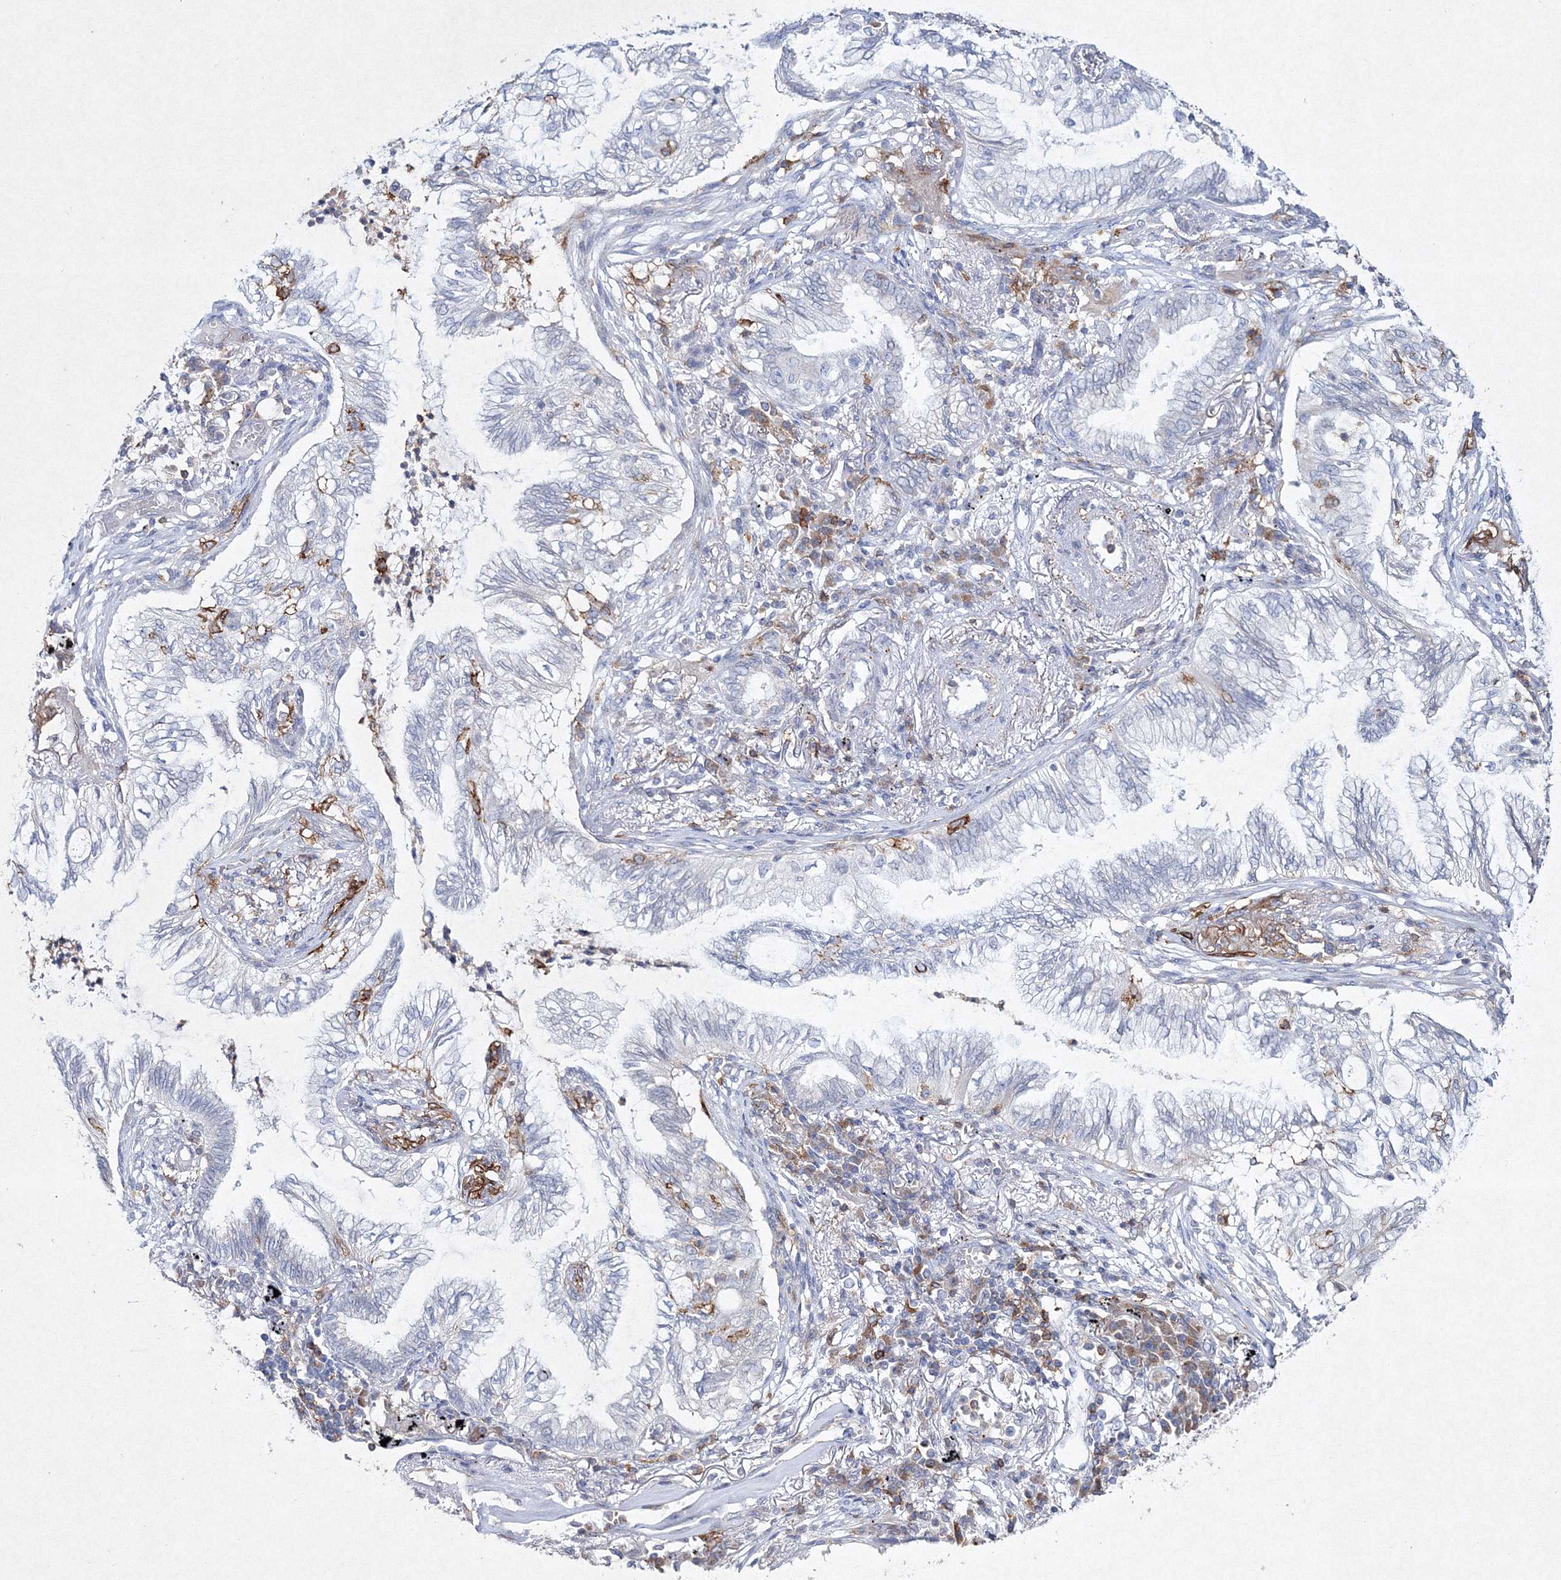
{"staining": {"intensity": "negative", "quantity": "none", "location": "none"}, "tissue": "lung cancer", "cell_type": "Tumor cells", "image_type": "cancer", "snomed": [{"axis": "morphology", "description": "Normal tissue, NOS"}, {"axis": "morphology", "description": "Adenocarcinoma, NOS"}, {"axis": "topography", "description": "Bronchus"}, {"axis": "topography", "description": "Lung"}], "caption": "Tumor cells show no significant protein positivity in lung cancer.", "gene": "HCST", "patient": {"sex": "female", "age": 70}}